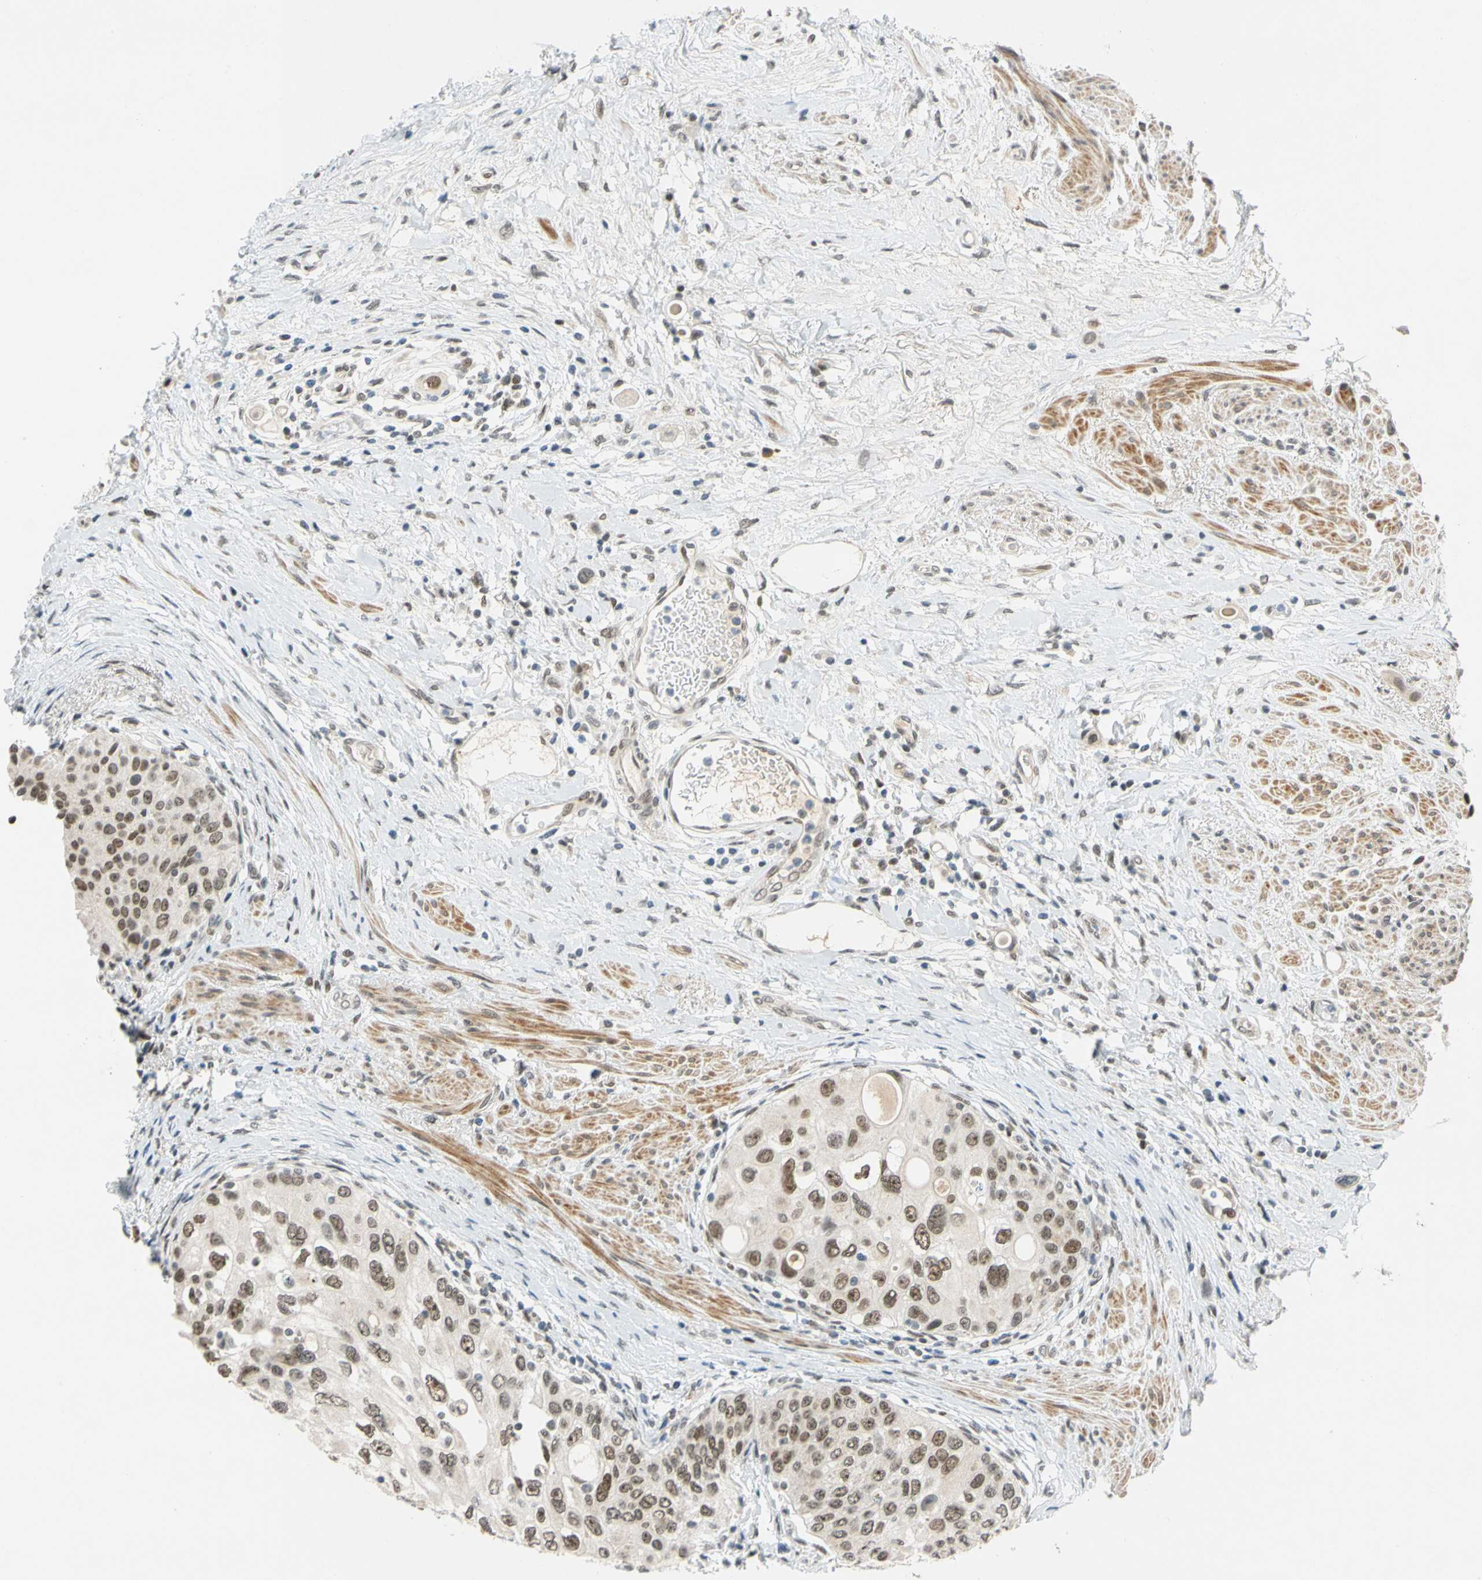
{"staining": {"intensity": "moderate", "quantity": ">75%", "location": "nuclear"}, "tissue": "urothelial cancer", "cell_type": "Tumor cells", "image_type": "cancer", "snomed": [{"axis": "morphology", "description": "Urothelial carcinoma, High grade"}, {"axis": "topography", "description": "Urinary bladder"}], "caption": "Immunohistochemical staining of urothelial cancer reveals medium levels of moderate nuclear protein expression in approximately >75% of tumor cells.", "gene": "POGZ", "patient": {"sex": "female", "age": 56}}